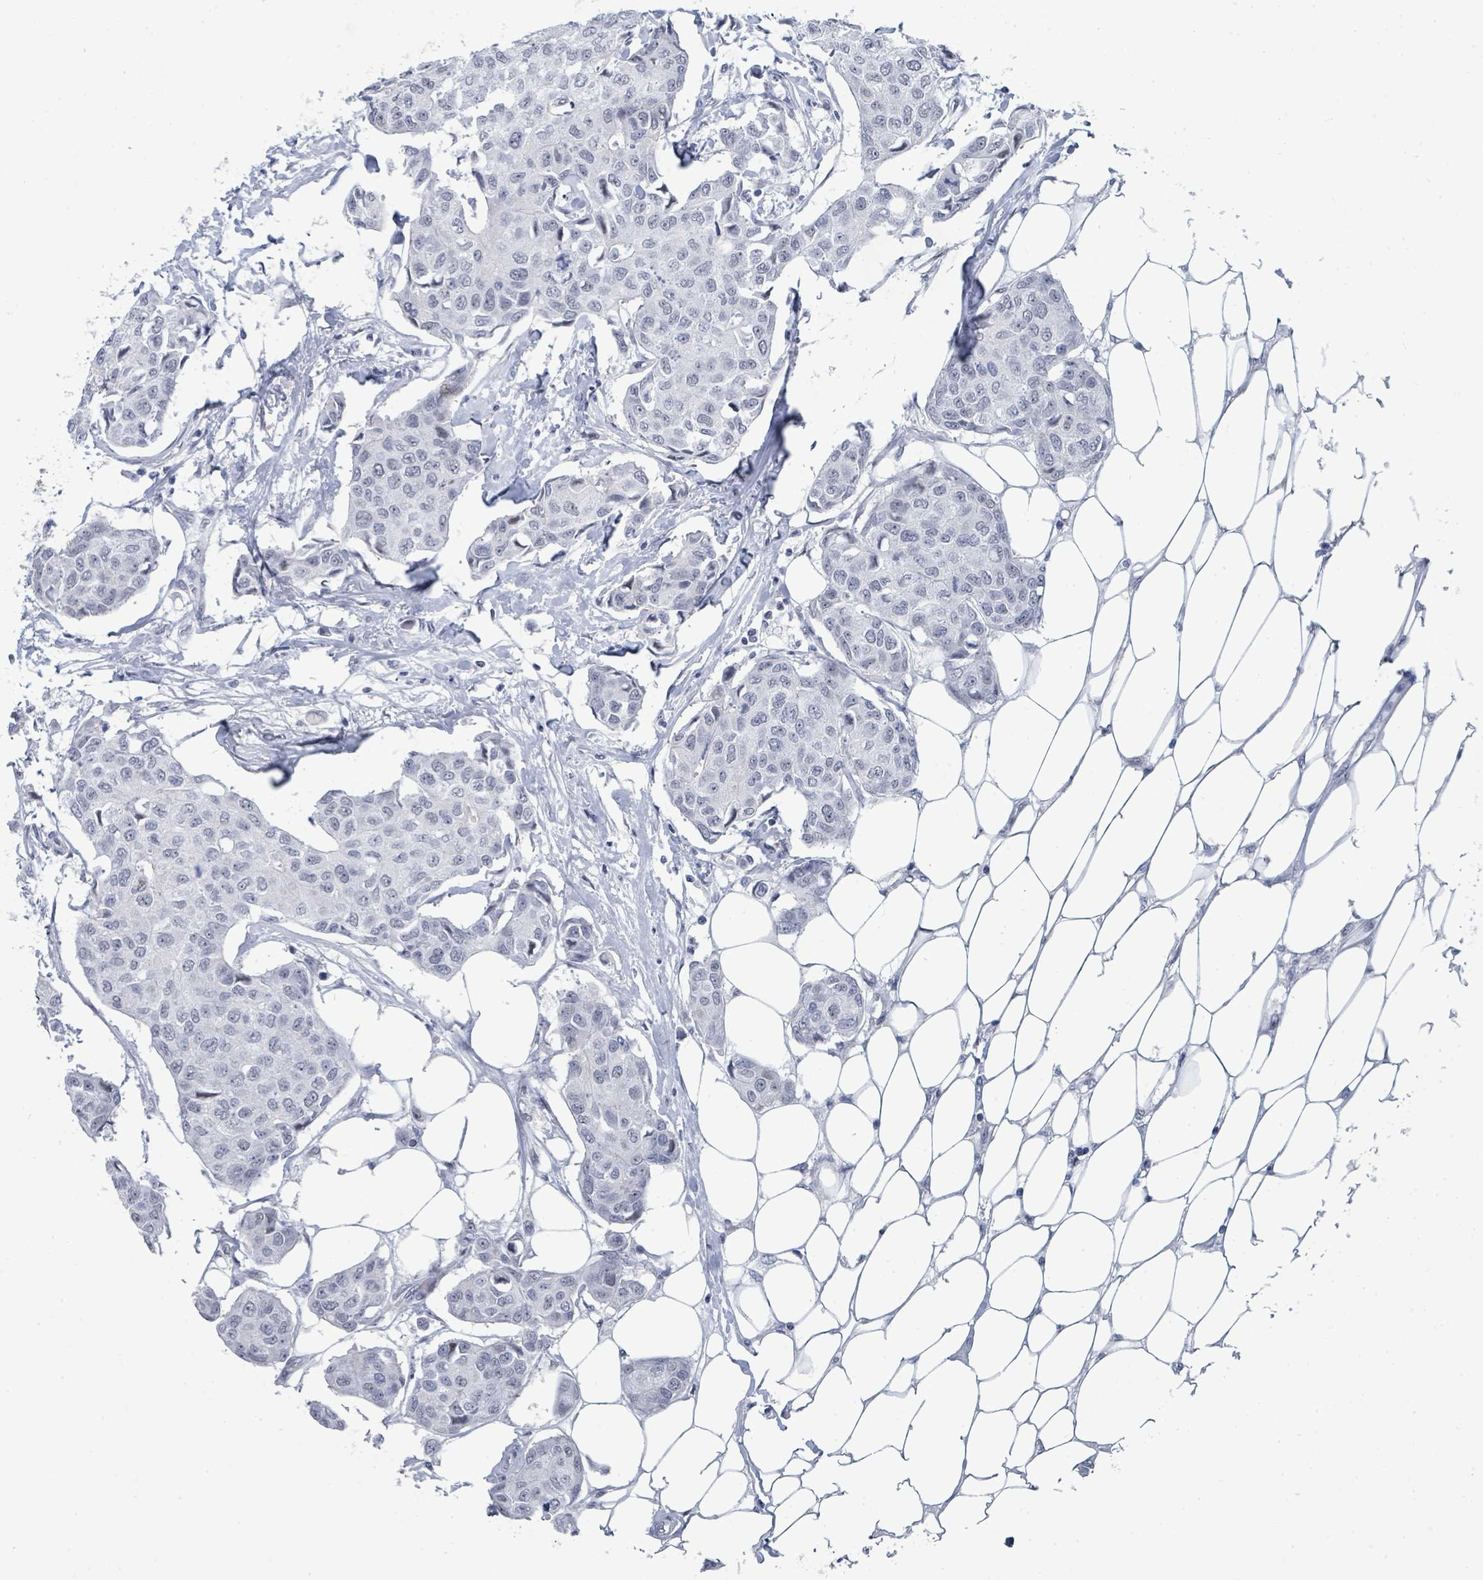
{"staining": {"intensity": "negative", "quantity": "none", "location": "none"}, "tissue": "breast cancer", "cell_type": "Tumor cells", "image_type": "cancer", "snomed": [{"axis": "morphology", "description": "Duct carcinoma"}, {"axis": "topography", "description": "Breast"}, {"axis": "topography", "description": "Lymph node"}], "caption": "Tumor cells are negative for brown protein staining in breast infiltrating ductal carcinoma. The staining was performed using DAB (3,3'-diaminobenzidine) to visualize the protein expression in brown, while the nuclei were stained in blue with hematoxylin (Magnification: 20x).", "gene": "CT45A5", "patient": {"sex": "female", "age": 80}}